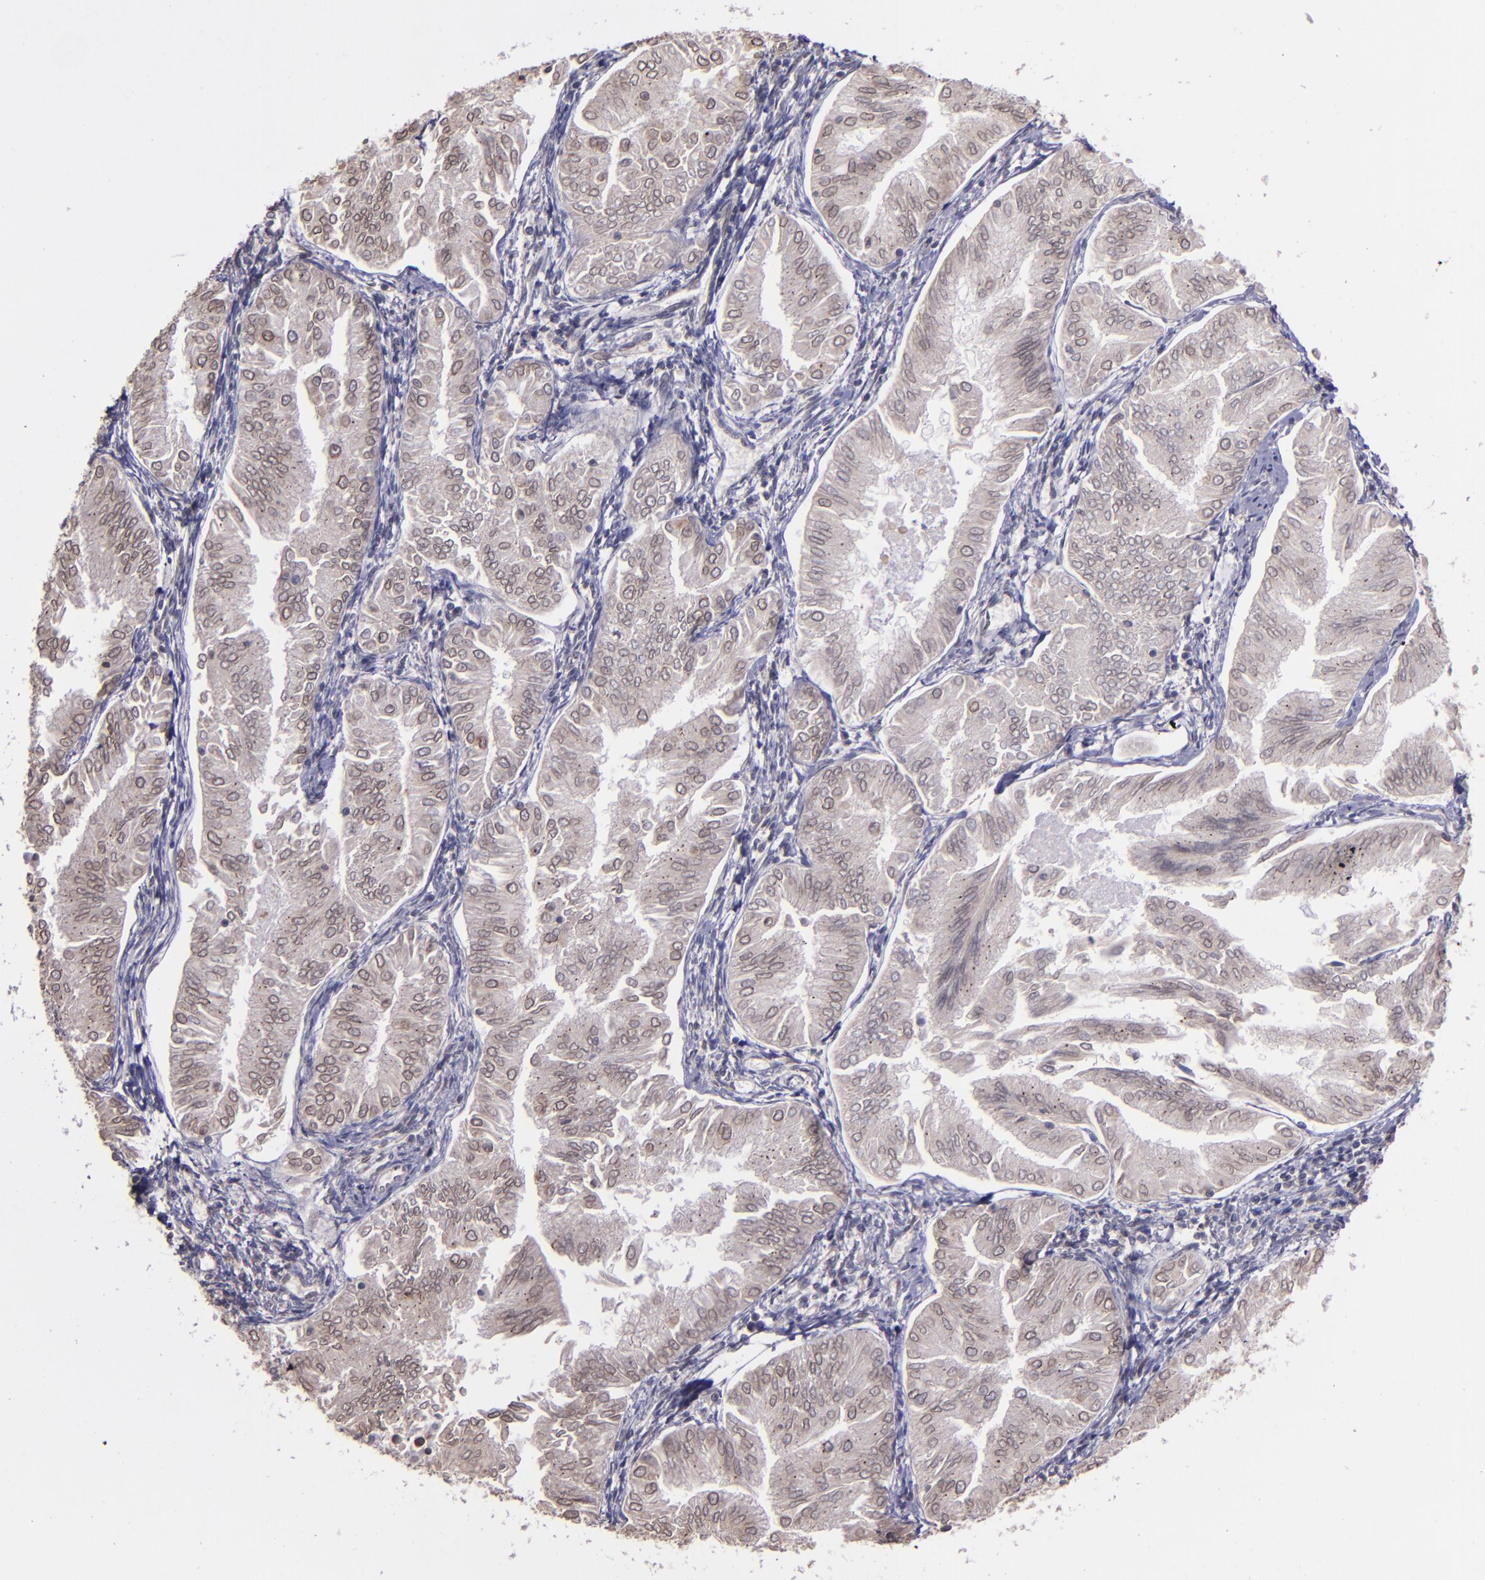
{"staining": {"intensity": "weak", "quantity": ">75%", "location": "cytoplasmic/membranous"}, "tissue": "endometrial cancer", "cell_type": "Tumor cells", "image_type": "cancer", "snomed": [{"axis": "morphology", "description": "Adenocarcinoma, NOS"}, {"axis": "topography", "description": "Endometrium"}], "caption": "A low amount of weak cytoplasmic/membranous positivity is seen in approximately >75% of tumor cells in endometrial cancer tissue.", "gene": "NUP62CL", "patient": {"sex": "female", "age": 53}}